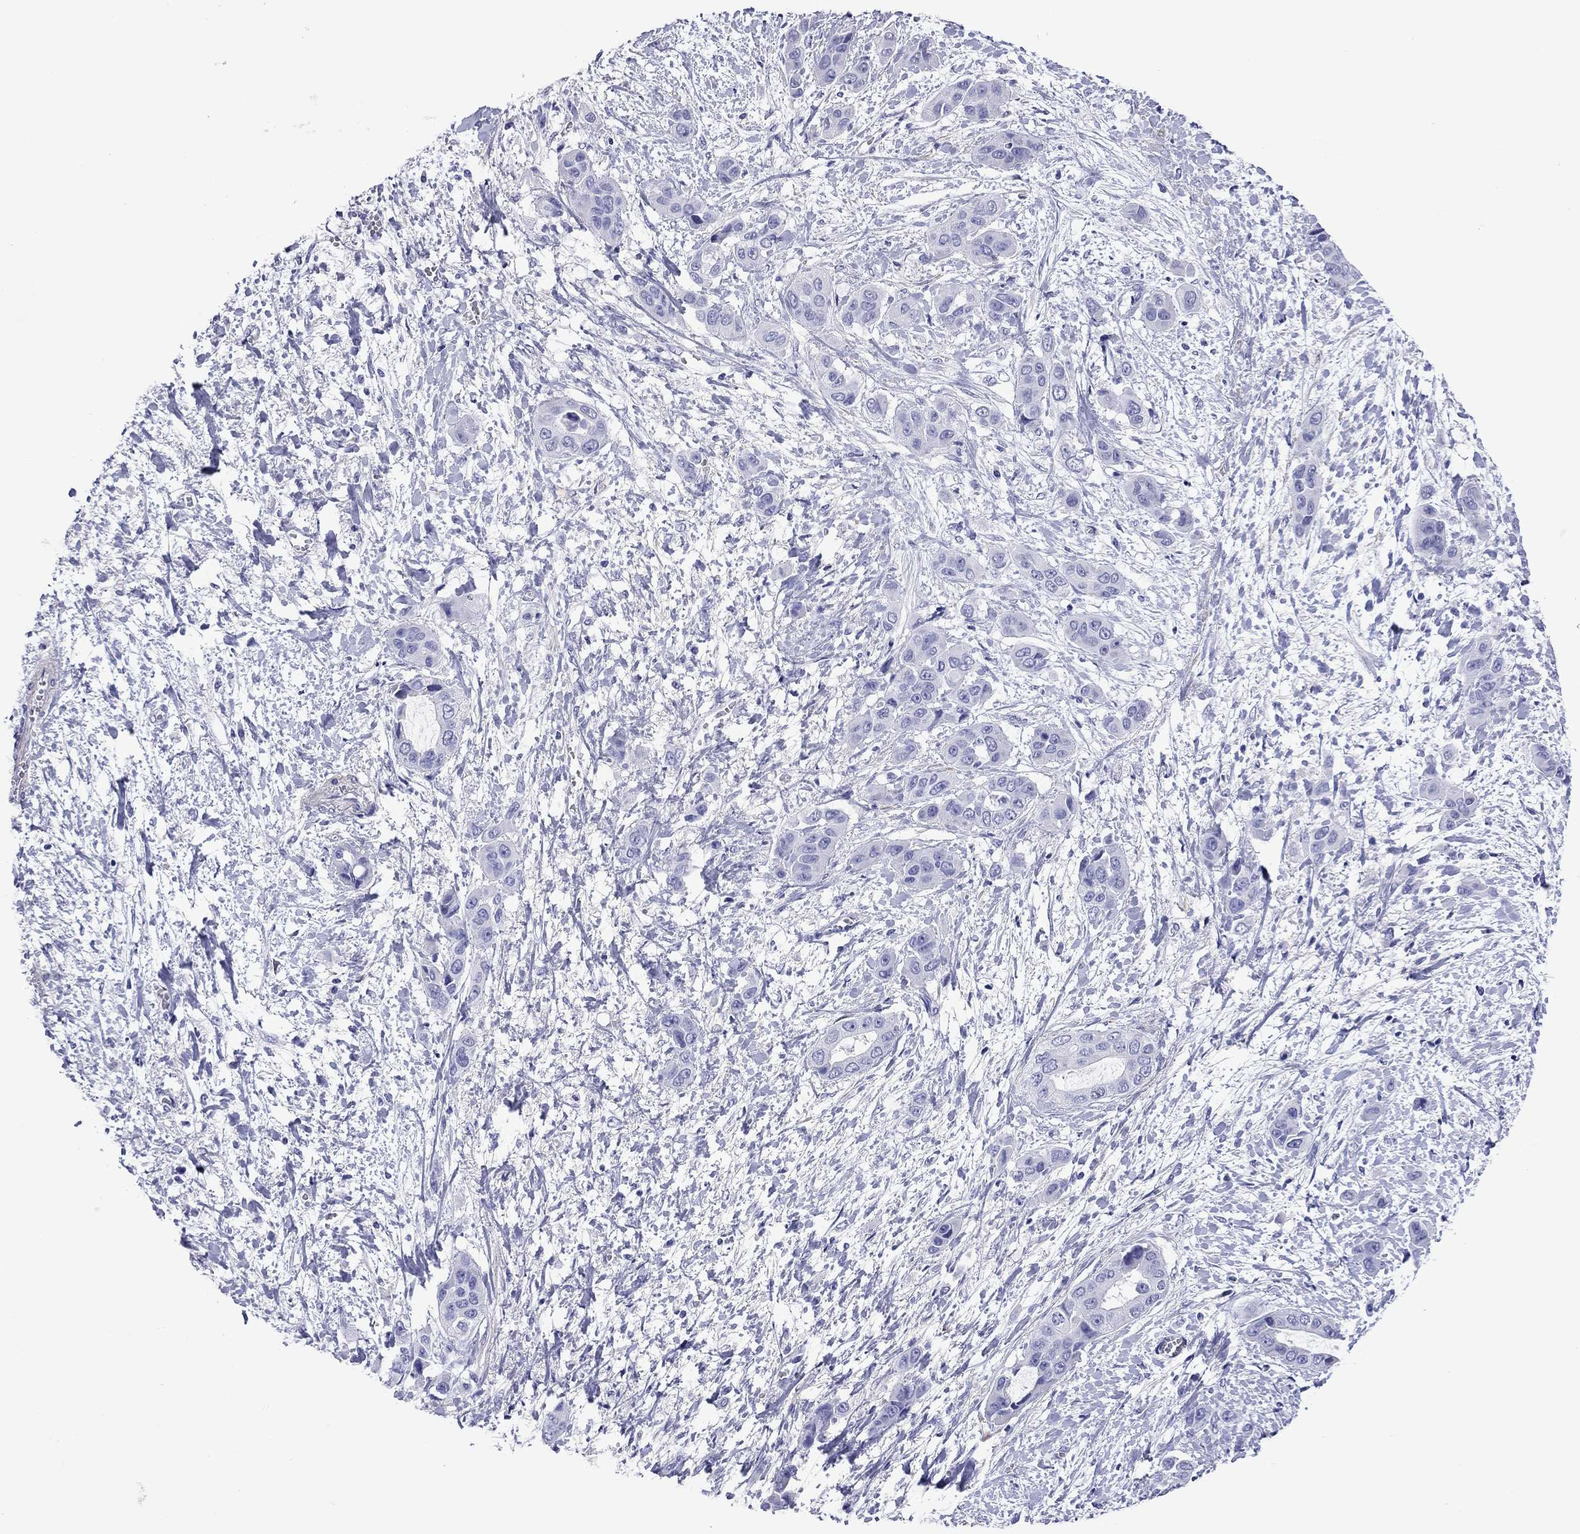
{"staining": {"intensity": "negative", "quantity": "none", "location": "none"}, "tissue": "liver cancer", "cell_type": "Tumor cells", "image_type": "cancer", "snomed": [{"axis": "morphology", "description": "Cholangiocarcinoma"}, {"axis": "topography", "description": "Liver"}], "caption": "High magnification brightfield microscopy of liver cancer (cholangiocarcinoma) stained with DAB (3,3'-diaminobenzidine) (brown) and counterstained with hematoxylin (blue): tumor cells show no significant staining.", "gene": "KIAA2012", "patient": {"sex": "female", "age": 52}}